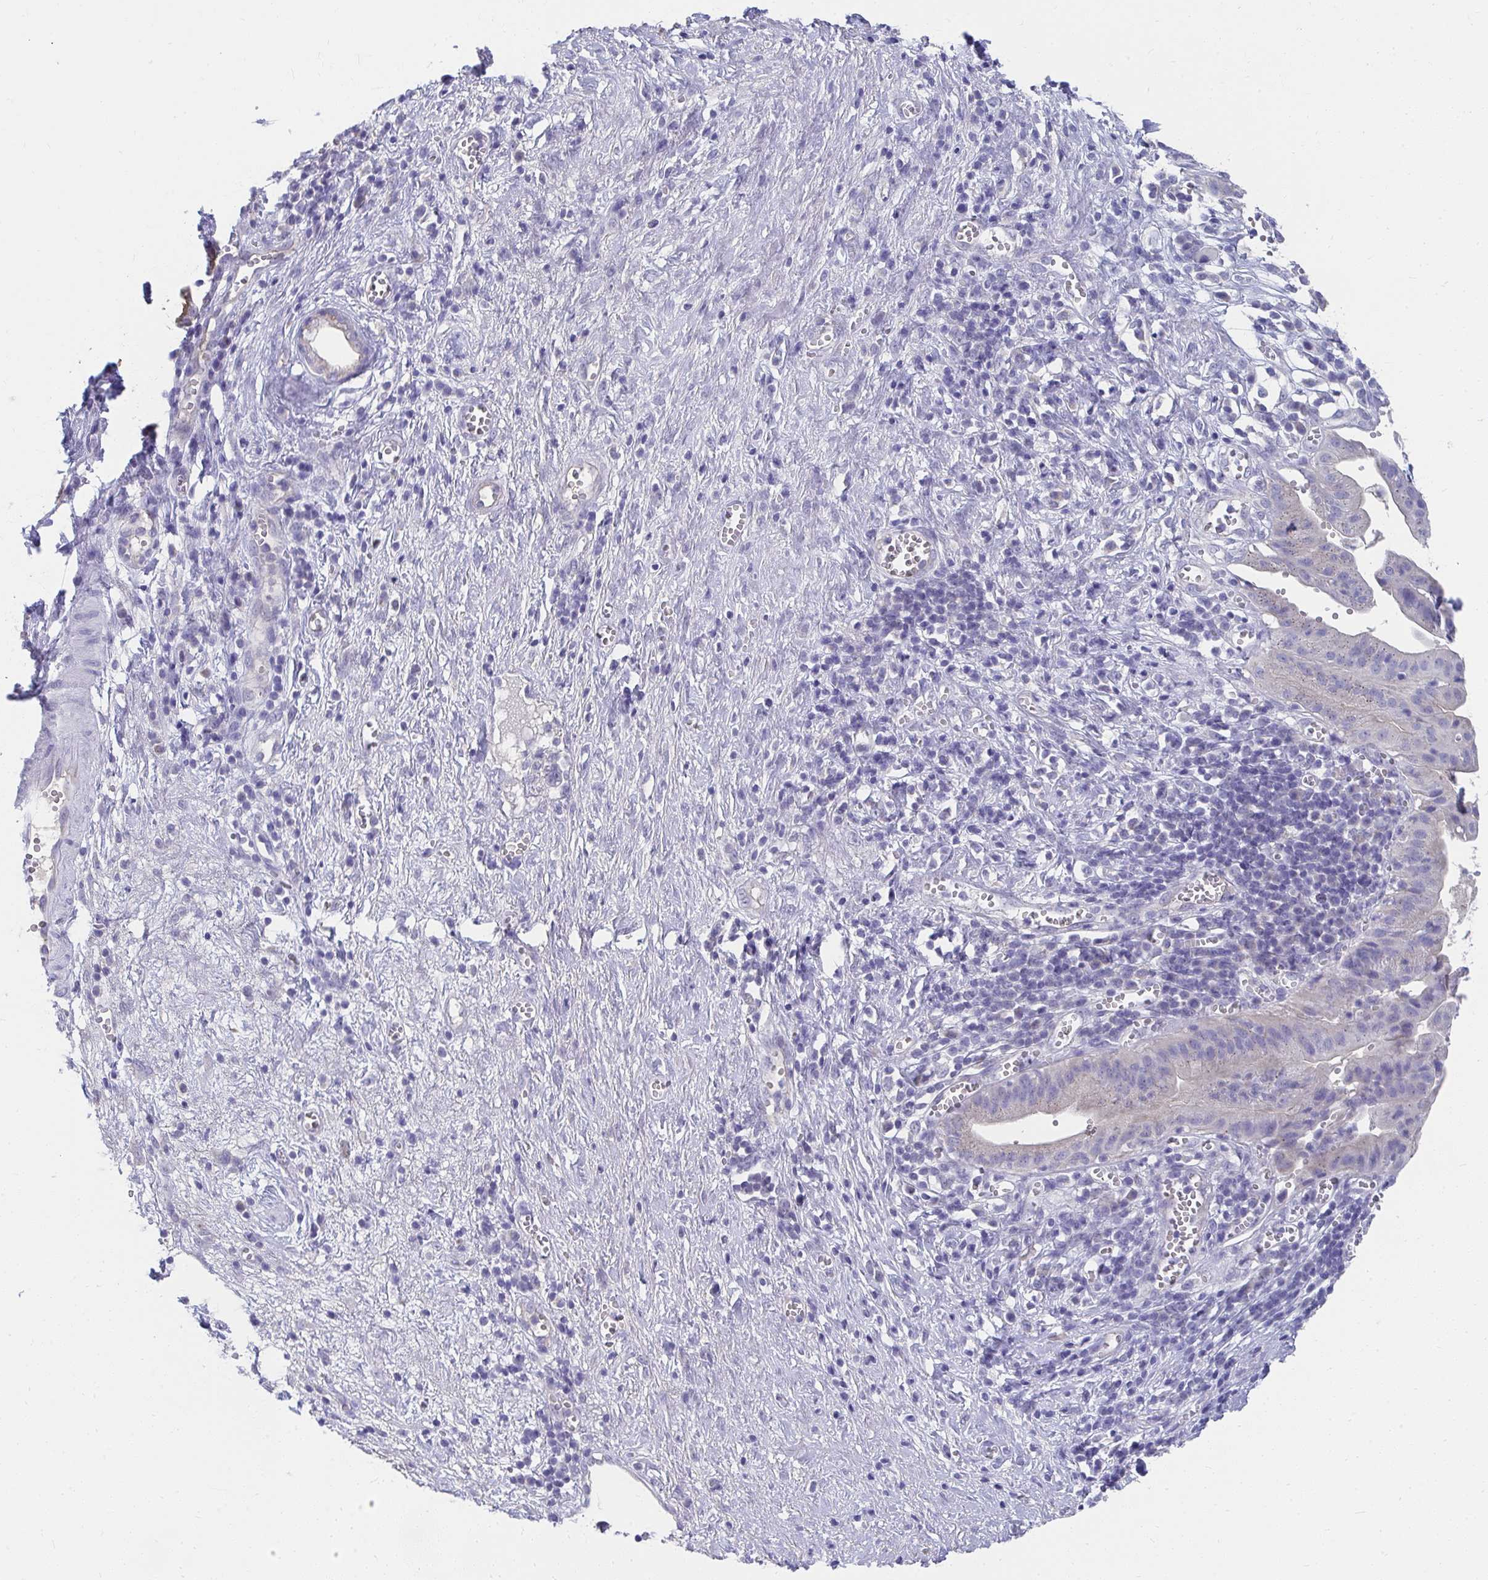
{"staining": {"intensity": "negative", "quantity": "none", "location": "none"}, "tissue": "pancreatic cancer", "cell_type": "Tumor cells", "image_type": "cancer", "snomed": [{"axis": "morphology", "description": "Adenocarcinoma, NOS"}, {"axis": "topography", "description": "Pancreas"}], "caption": "There is no significant expression in tumor cells of adenocarcinoma (pancreatic).", "gene": "TMPRSS2", "patient": {"sex": "female", "age": 73}}